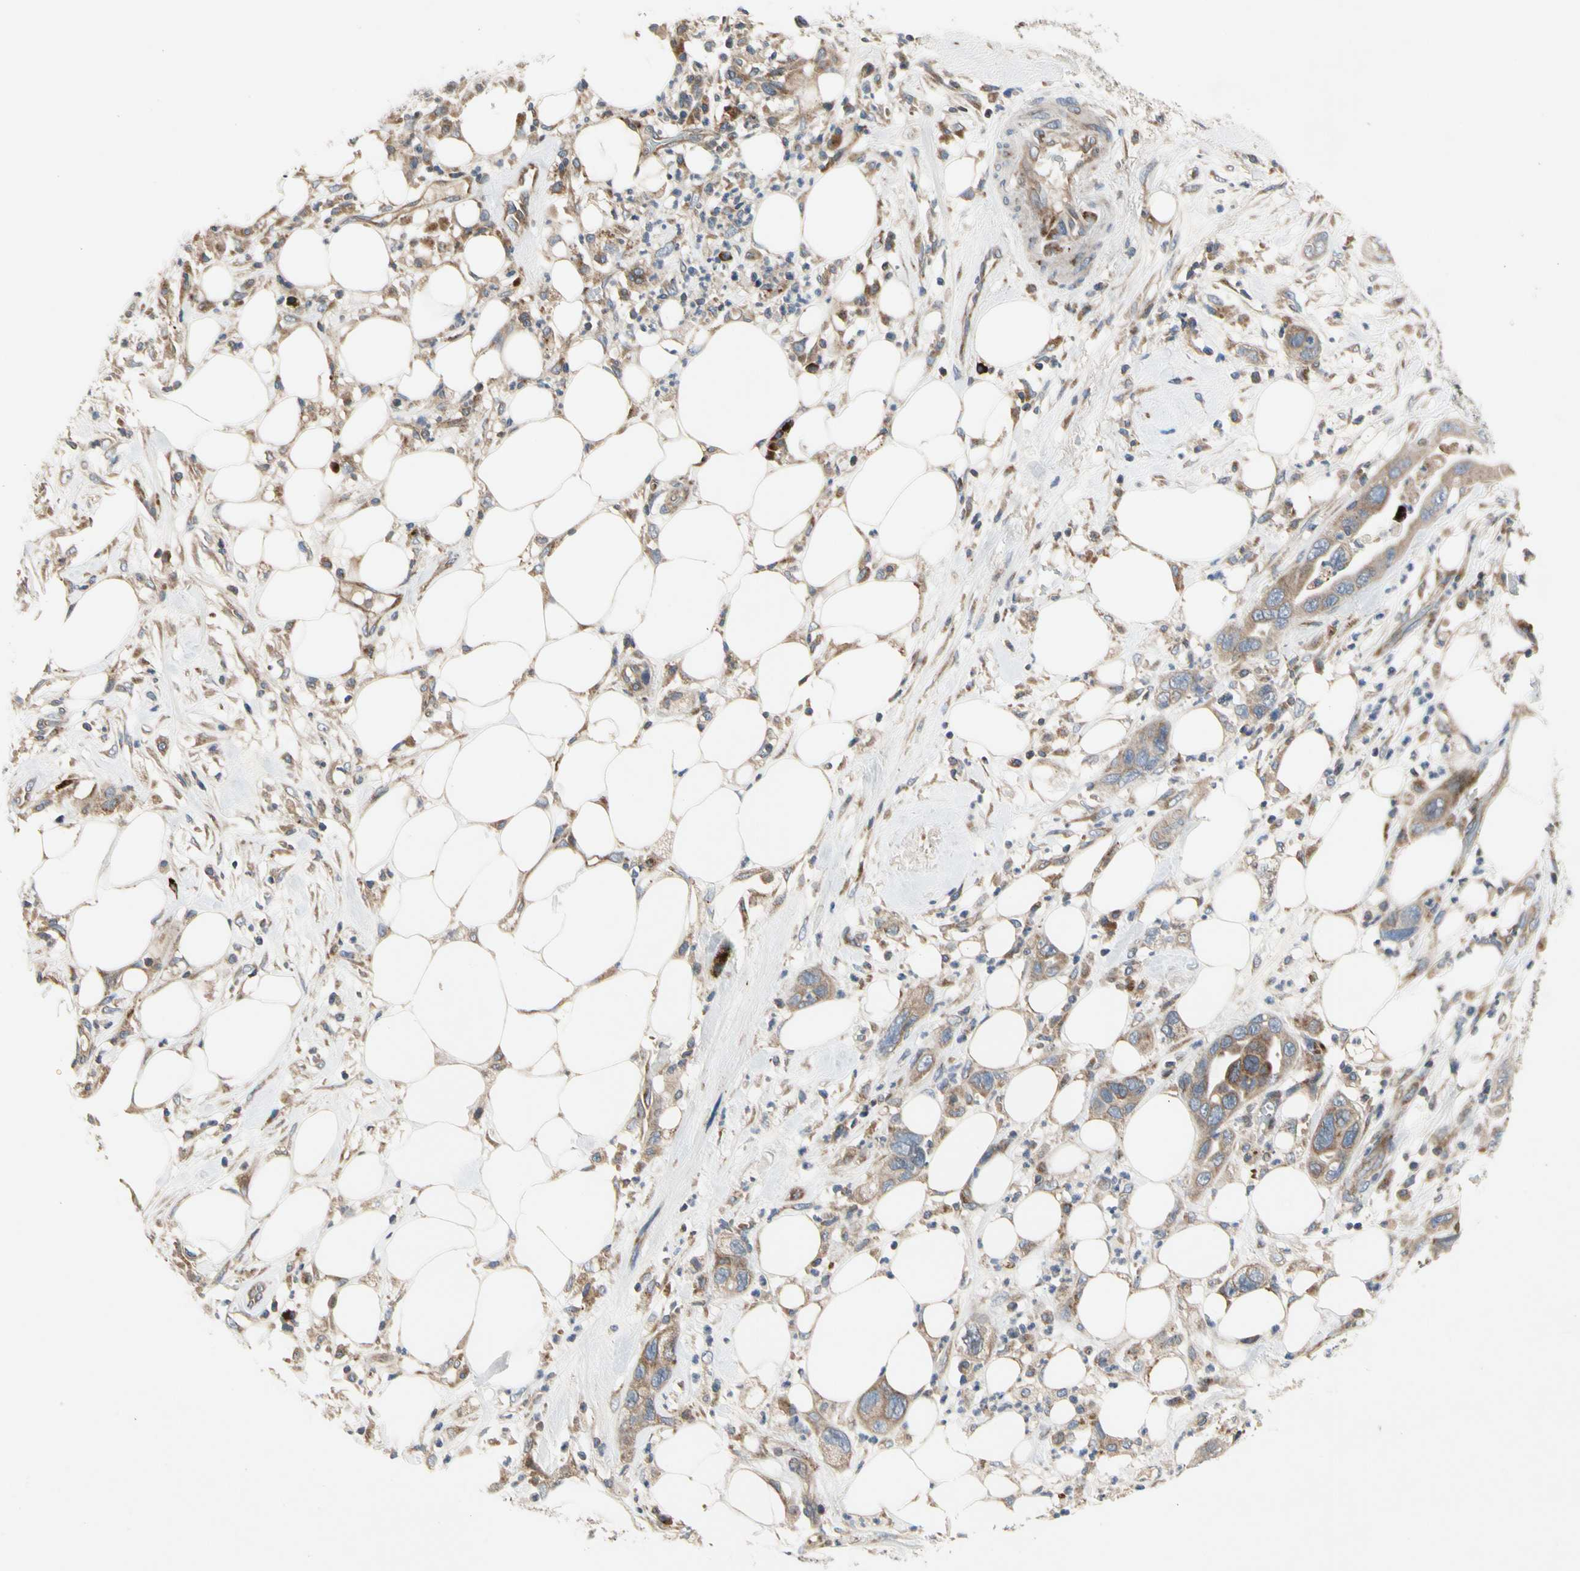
{"staining": {"intensity": "weak", "quantity": ">75%", "location": "cytoplasmic/membranous"}, "tissue": "pancreatic cancer", "cell_type": "Tumor cells", "image_type": "cancer", "snomed": [{"axis": "morphology", "description": "Adenocarcinoma, NOS"}, {"axis": "topography", "description": "Pancreas"}], "caption": "Immunohistochemistry (DAB (3,3'-diaminobenzidine)) staining of adenocarcinoma (pancreatic) reveals weak cytoplasmic/membranous protein expression in approximately >75% of tumor cells.", "gene": "MMEL1", "patient": {"sex": "female", "age": 71}}